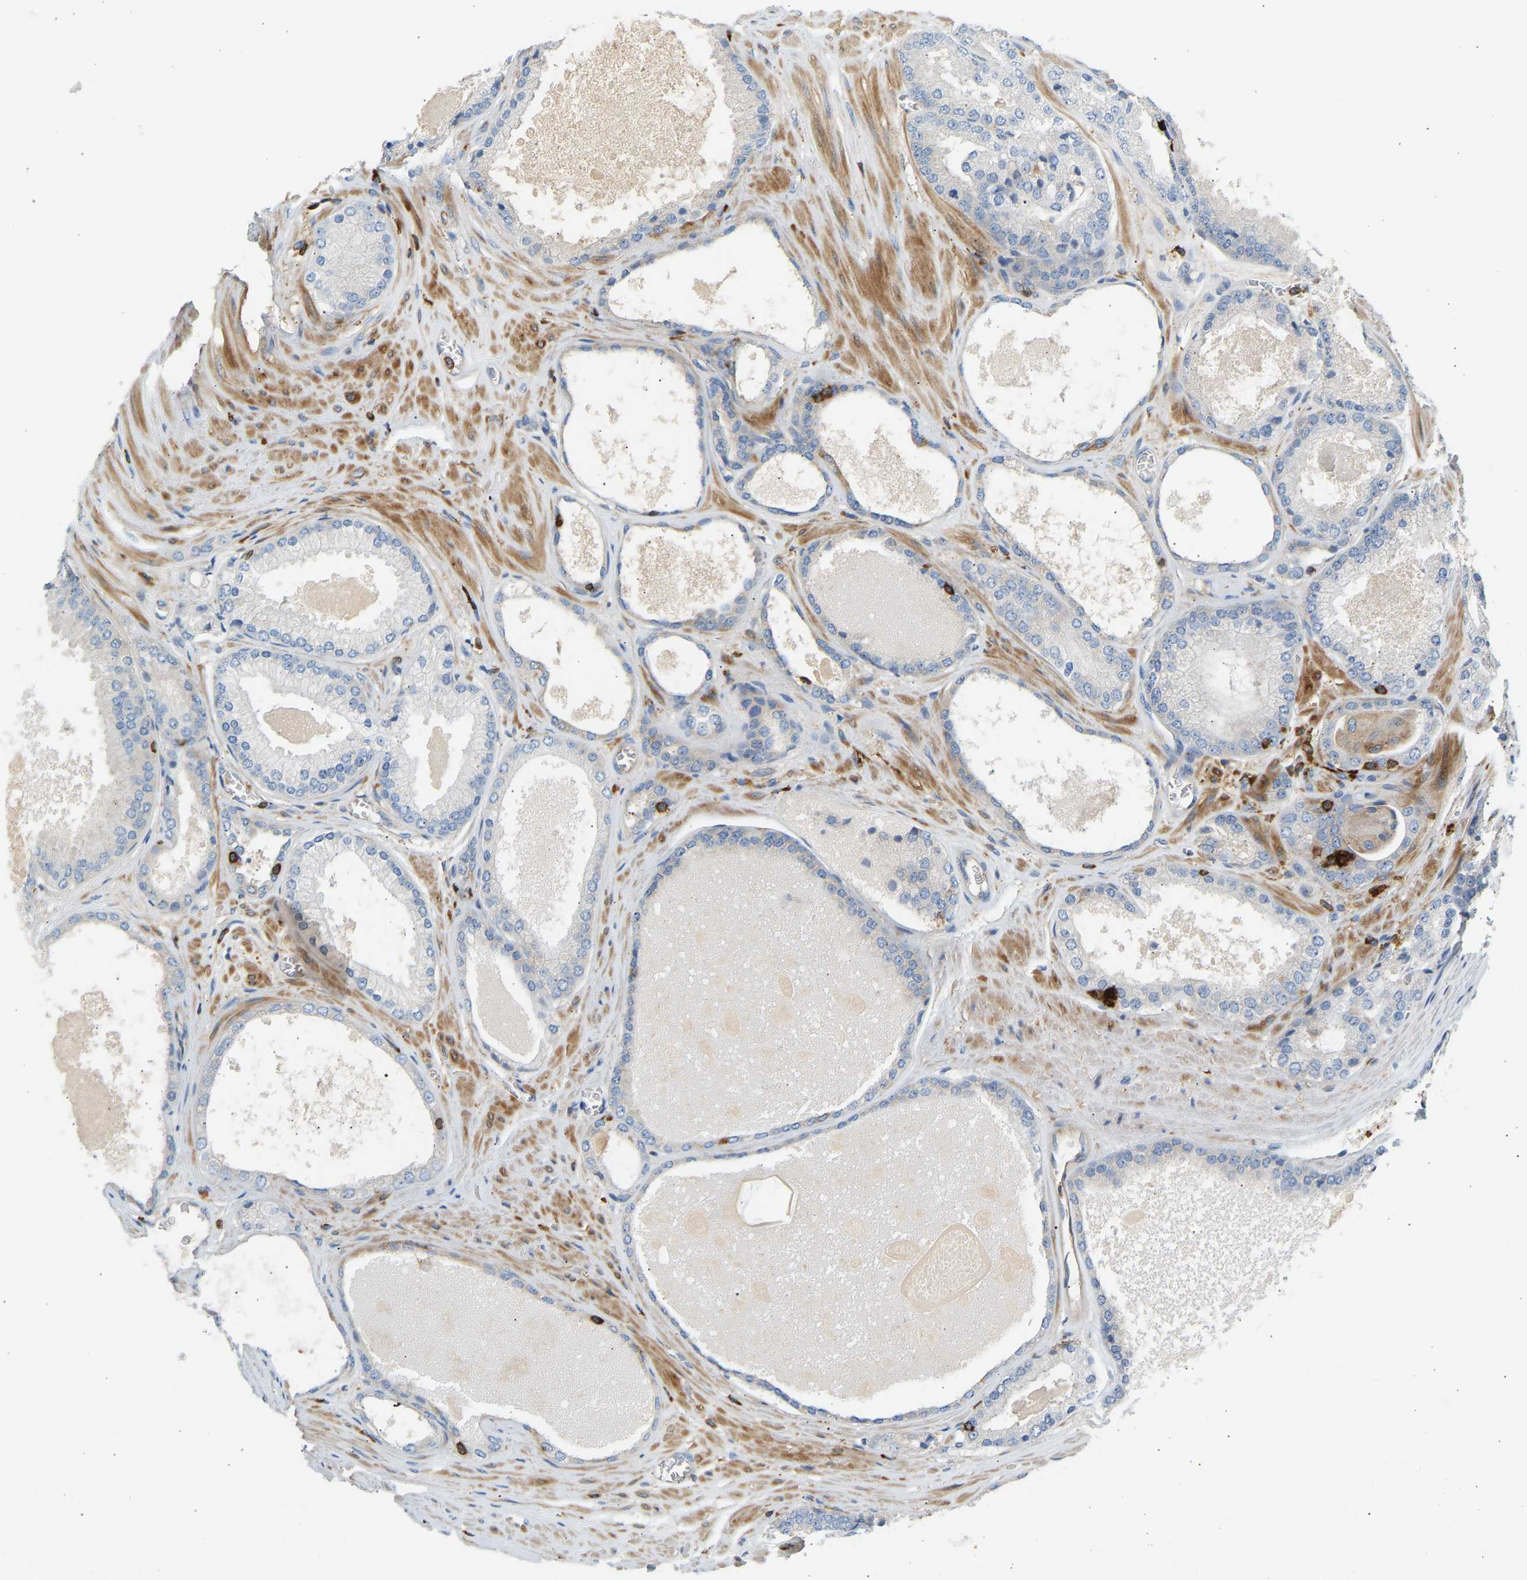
{"staining": {"intensity": "negative", "quantity": "none", "location": "none"}, "tissue": "prostate cancer", "cell_type": "Tumor cells", "image_type": "cancer", "snomed": [{"axis": "morphology", "description": "Adenocarcinoma, High grade"}, {"axis": "topography", "description": "Prostate"}], "caption": "High power microscopy image of an immunohistochemistry (IHC) histopathology image of prostate cancer (high-grade adenocarcinoma), revealing no significant positivity in tumor cells.", "gene": "FNBP1", "patient": {"sex": "male", "age": 65}}